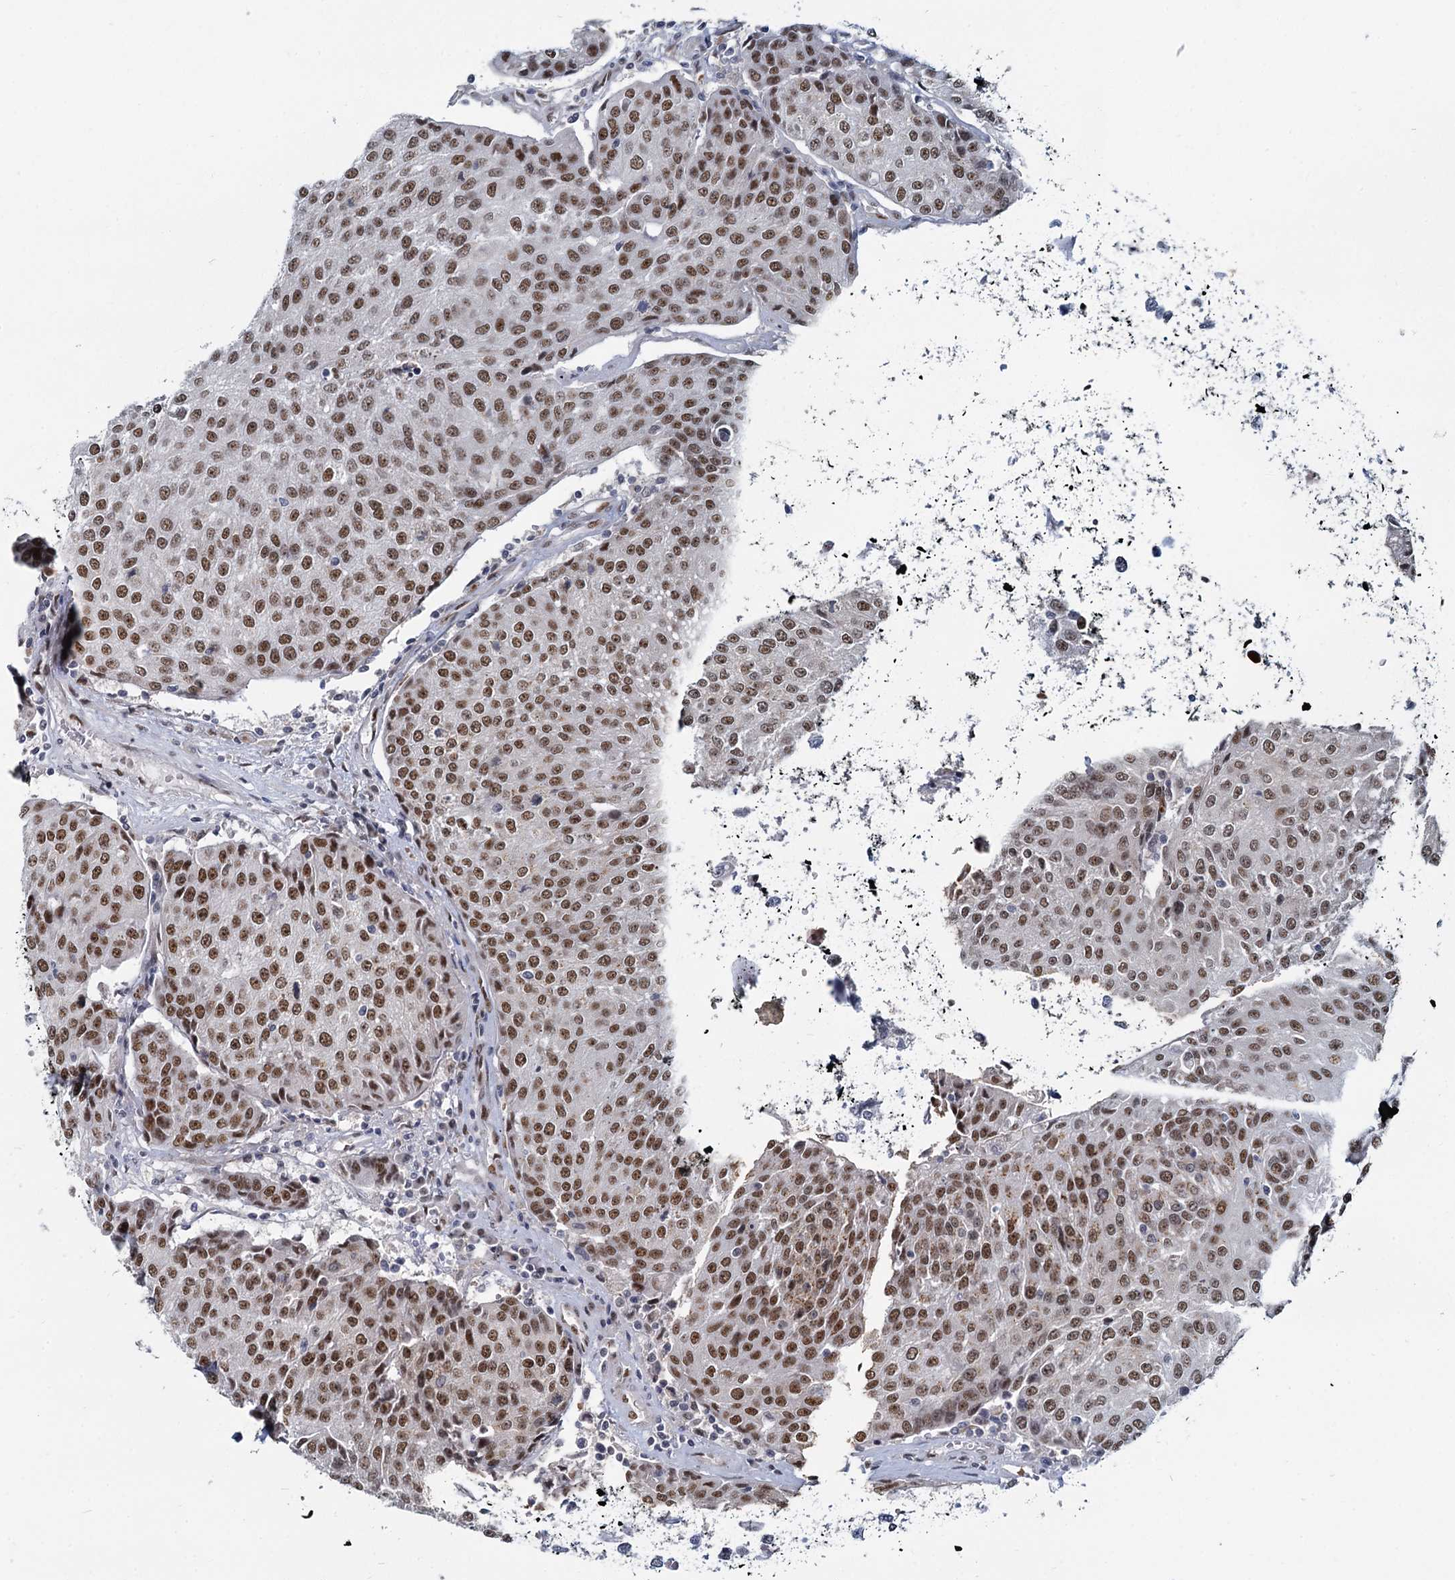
{"staining": {"intensity": "moderate", "quantity": ">75%", "location": "nuclear"}, "tissue": "urothelial cancer", "cell_type": "Tumor cells", "image_type": "cancer", "snomed": [{"axis": "morphology", "description": "Urothelial carcinoma, High grade"}, {"axis": "topography", "description": "Urinary bladder"}], "caption": "Immunohistochemistry photomicrograph of neoplastic tissue: human urothelial cancer stained using IHC reveals medium levels of moderate protein expression localized specifically in the nuclear of tumor cells, appearing as a nuclear brown color.", "gene": "RPRD1A", "patient": {"sex": "female", "age": 85}}